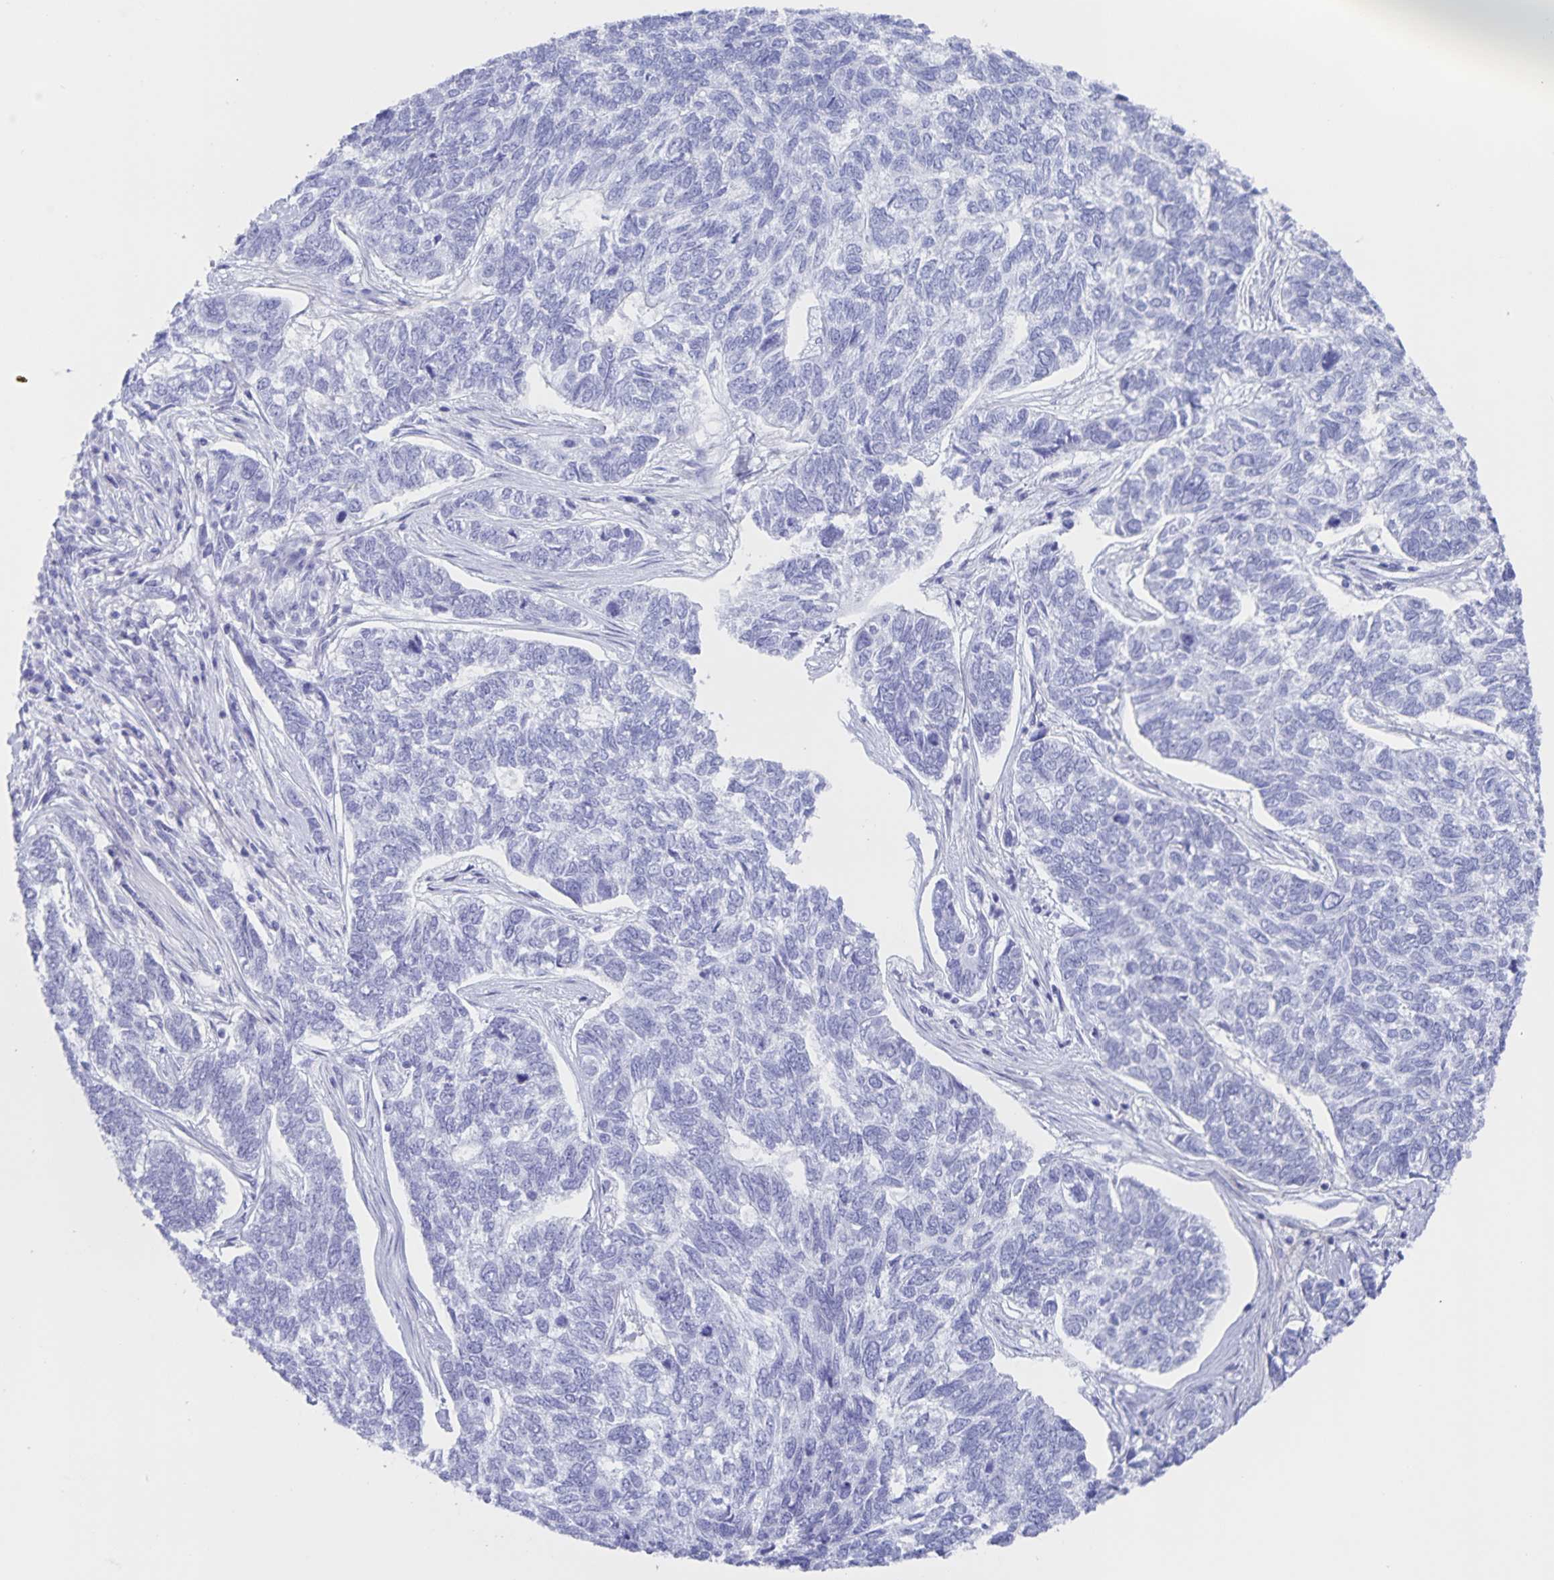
{"staining": {"intensity": "negative", "quantity": "none", "location": "none"}, "tissue": "skin cancer", "cell_type": "Tumor cells", "image_type": "cancer", "snomed": [{"axis": "morphology", "description": "Basal cell carcinoma"}, {"axis": "topography", "description": "Skin"}], "caption": "This histopathology image is of skin cancer (basal cell carcinoma) stained with immunohistochemistry to label a protein in brown with the nuclei are counter-stained blue. There is no positivity in tumor cells. (Brightfield microscopy of DAB (3,3'-diaminobenzidine) immunohistochemistry (IHC) at high magnification).", "gene": "AQP4", "patient": {"sex": "female", "age": 65}}